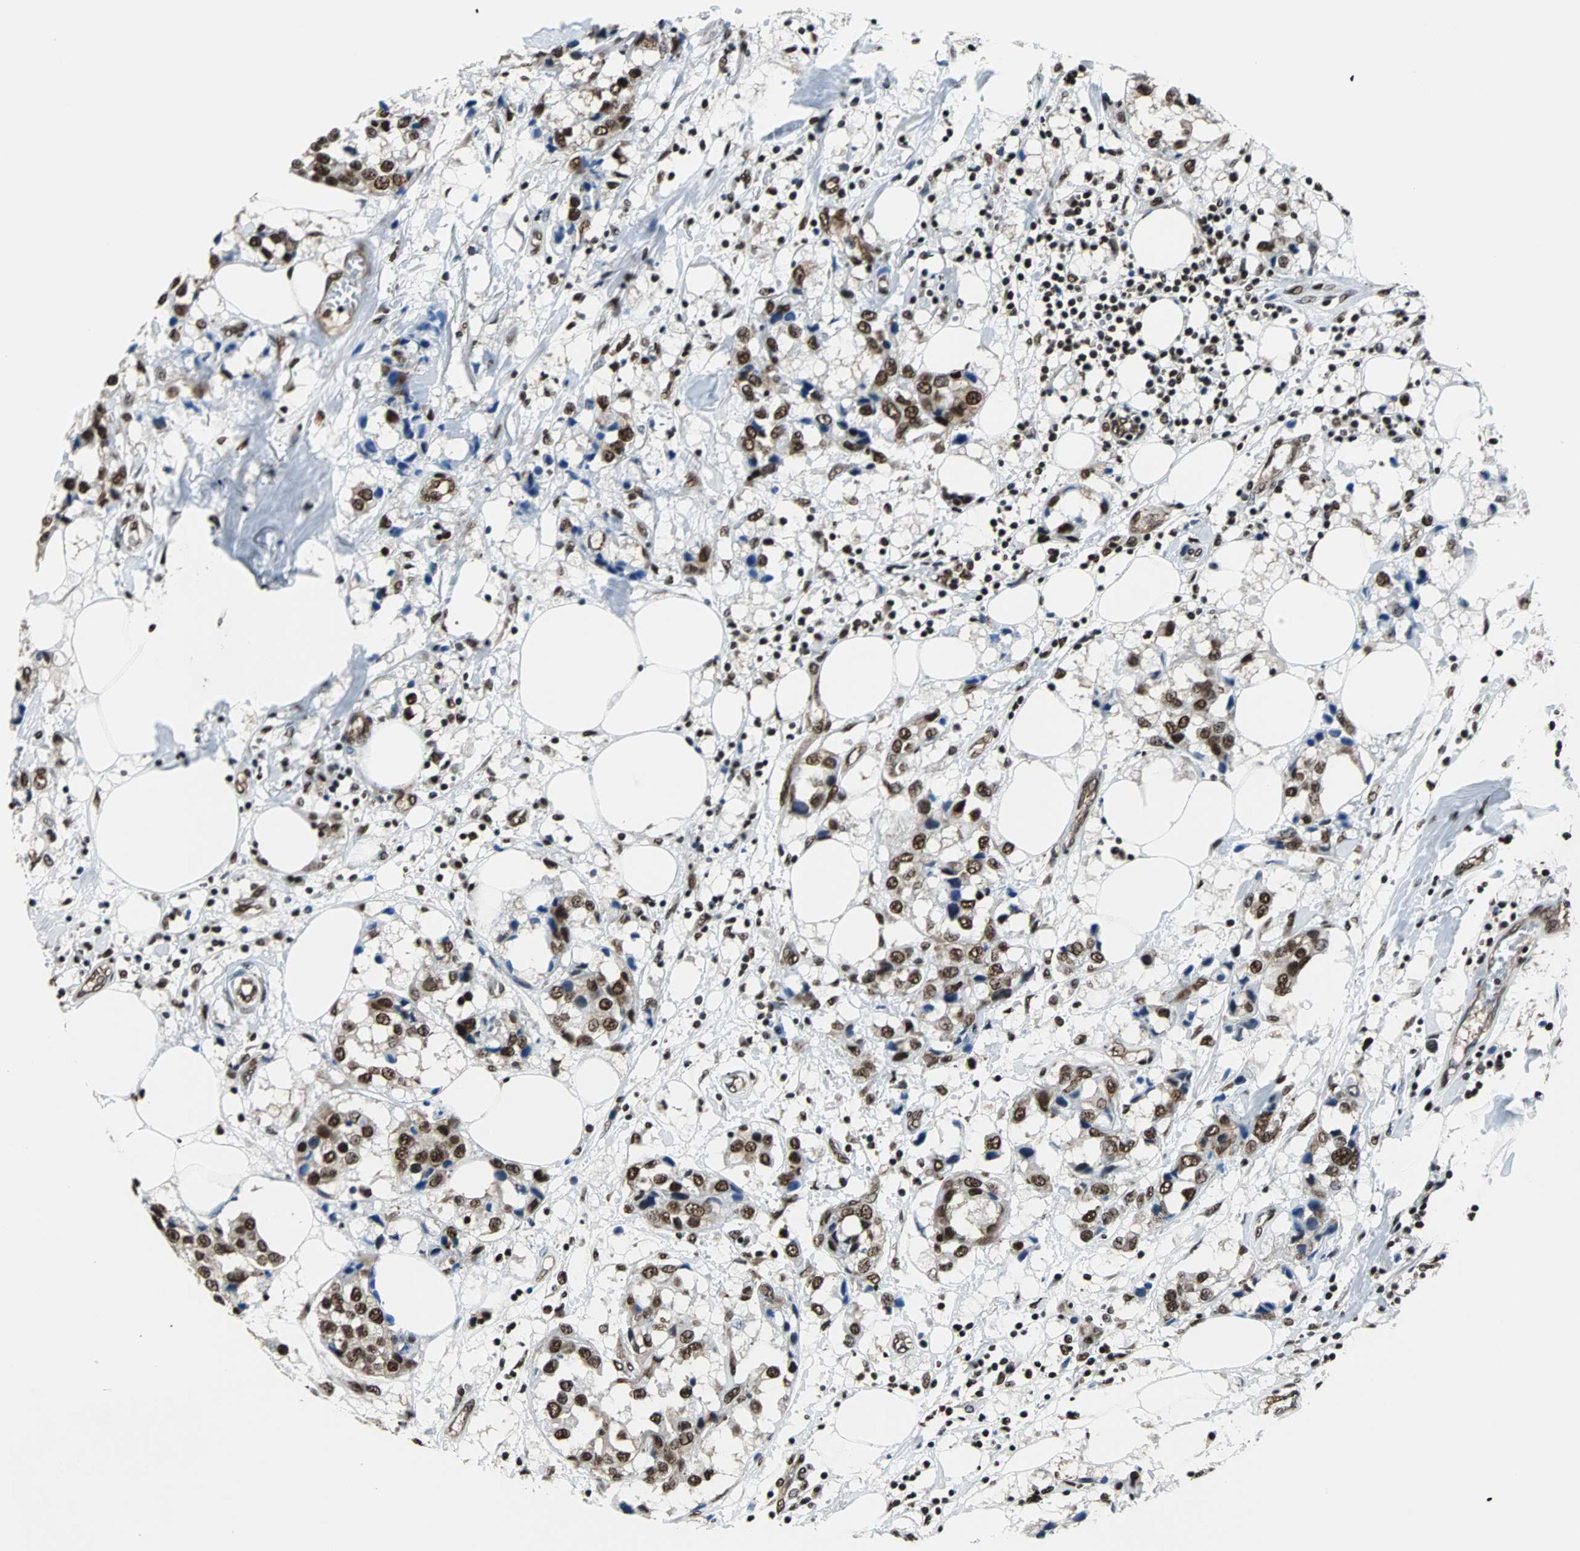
{"staining": {"intensity": "strong", "quantity": ">75%", "location": "nuclear"}, "tissue": "breast cancer", "cell_type": "Tumor cells", "image_type": "cancer", "snomed": [{"axis": "morphology", "description": "Duct carcinoma"}, {"axis": "topography", "description": "Breast"}], "caption": "This is a photomicrograph of immunohistochemistry staining of breast cancer (invasive ductal carcinoma), which shows strong expression in the nuclear of tumor cells.", "gene": "FUBP1", "patient": {"sex": "female", "age": 80}}